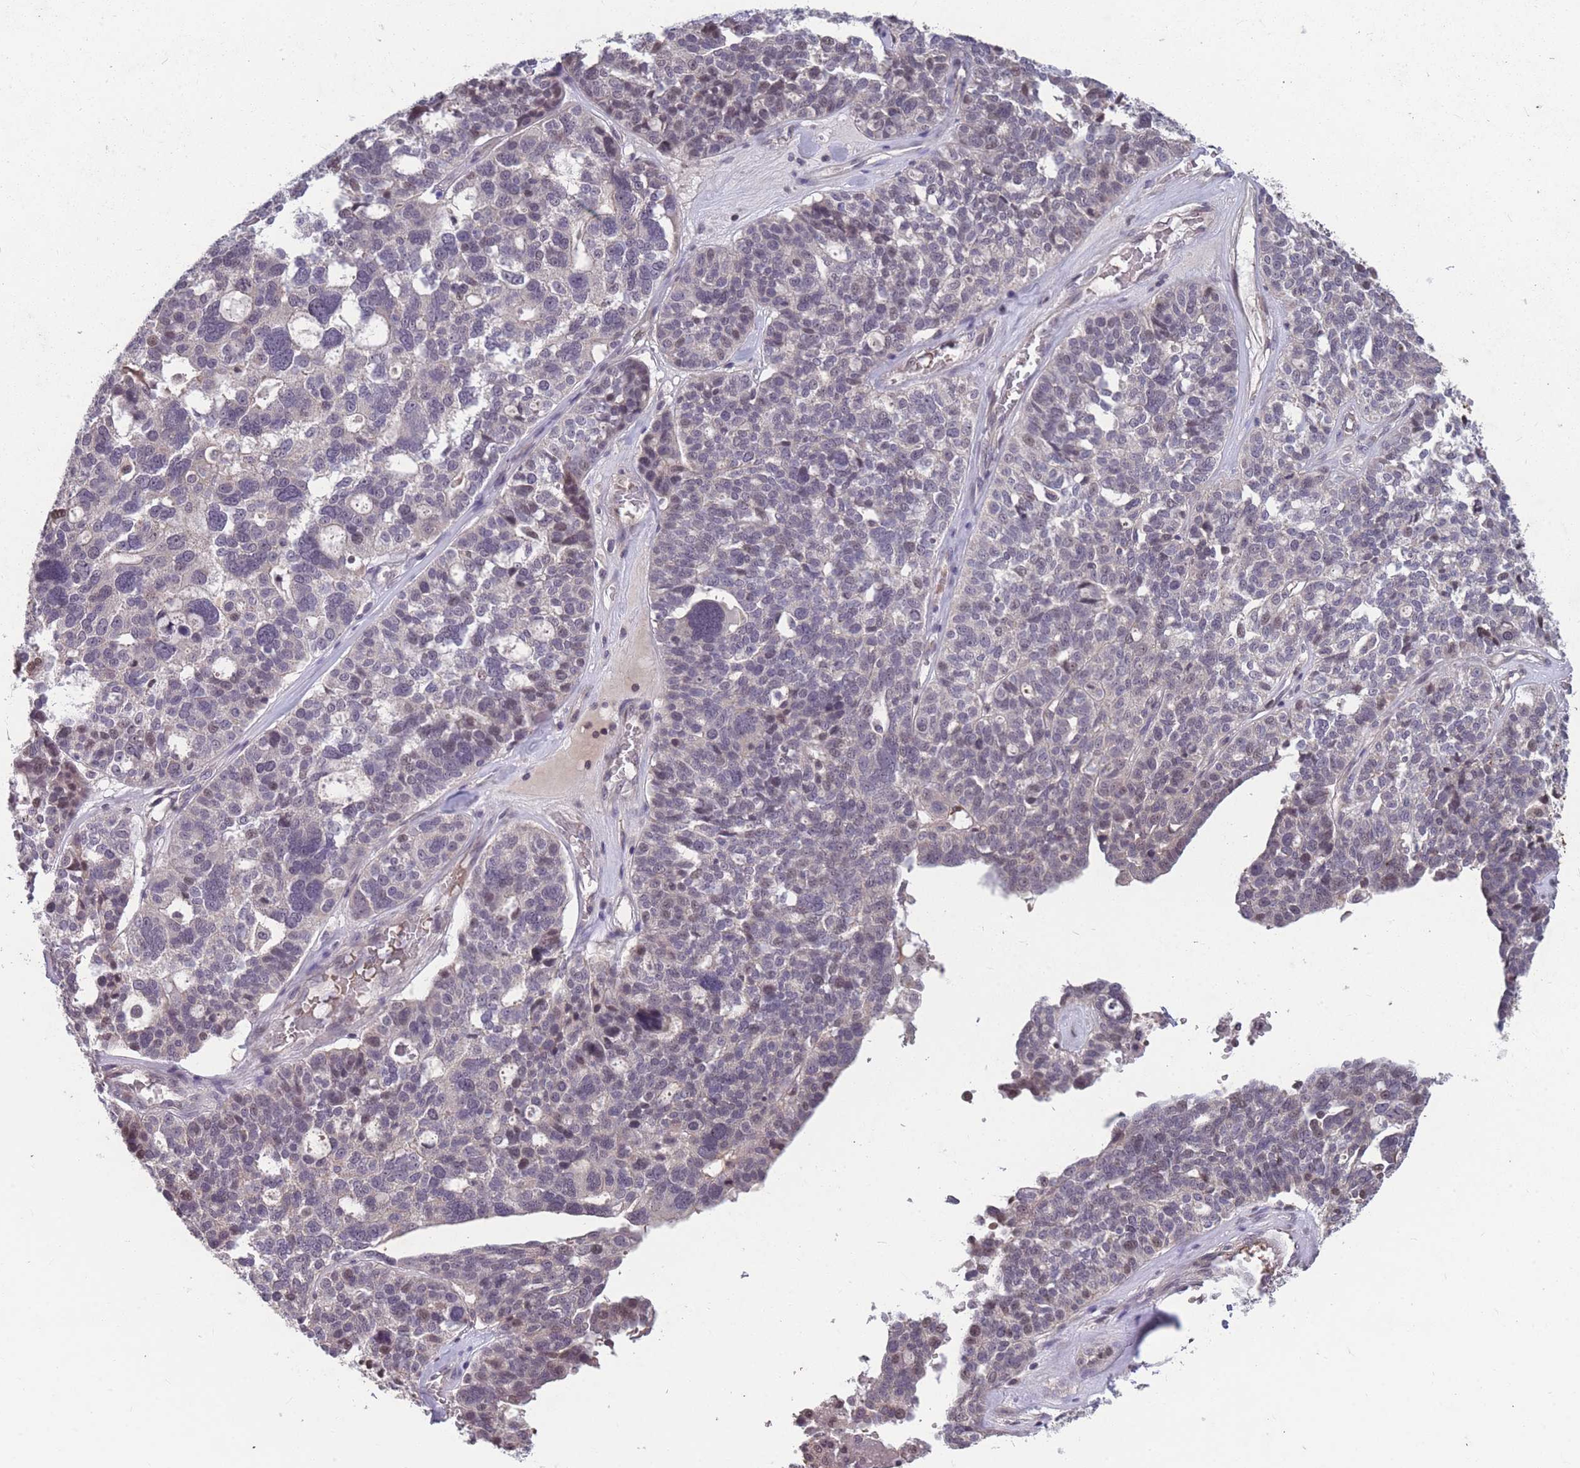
{"staining": {"intensity": "negative", "quantity": "none", "location": "none"}, "tissue": "ovarian cancer", "cell_type": "Tumor cells", "image_type": "cancer", "snomed": [{"axis": "morphology", "description": "Cystadenocarcinoma, serous, NOS"}, {"axis": "topography", "description": "Ovary"}], "caption": "IHC of ovarian cancer shows no expression in tumor cells. Brightfield microscopy of IHC stained with DAB (brown) and hematoxylin (blue), captured at high magnification.", "gene": "GGT5", "patient": {"sex": "female", "age": 59}}